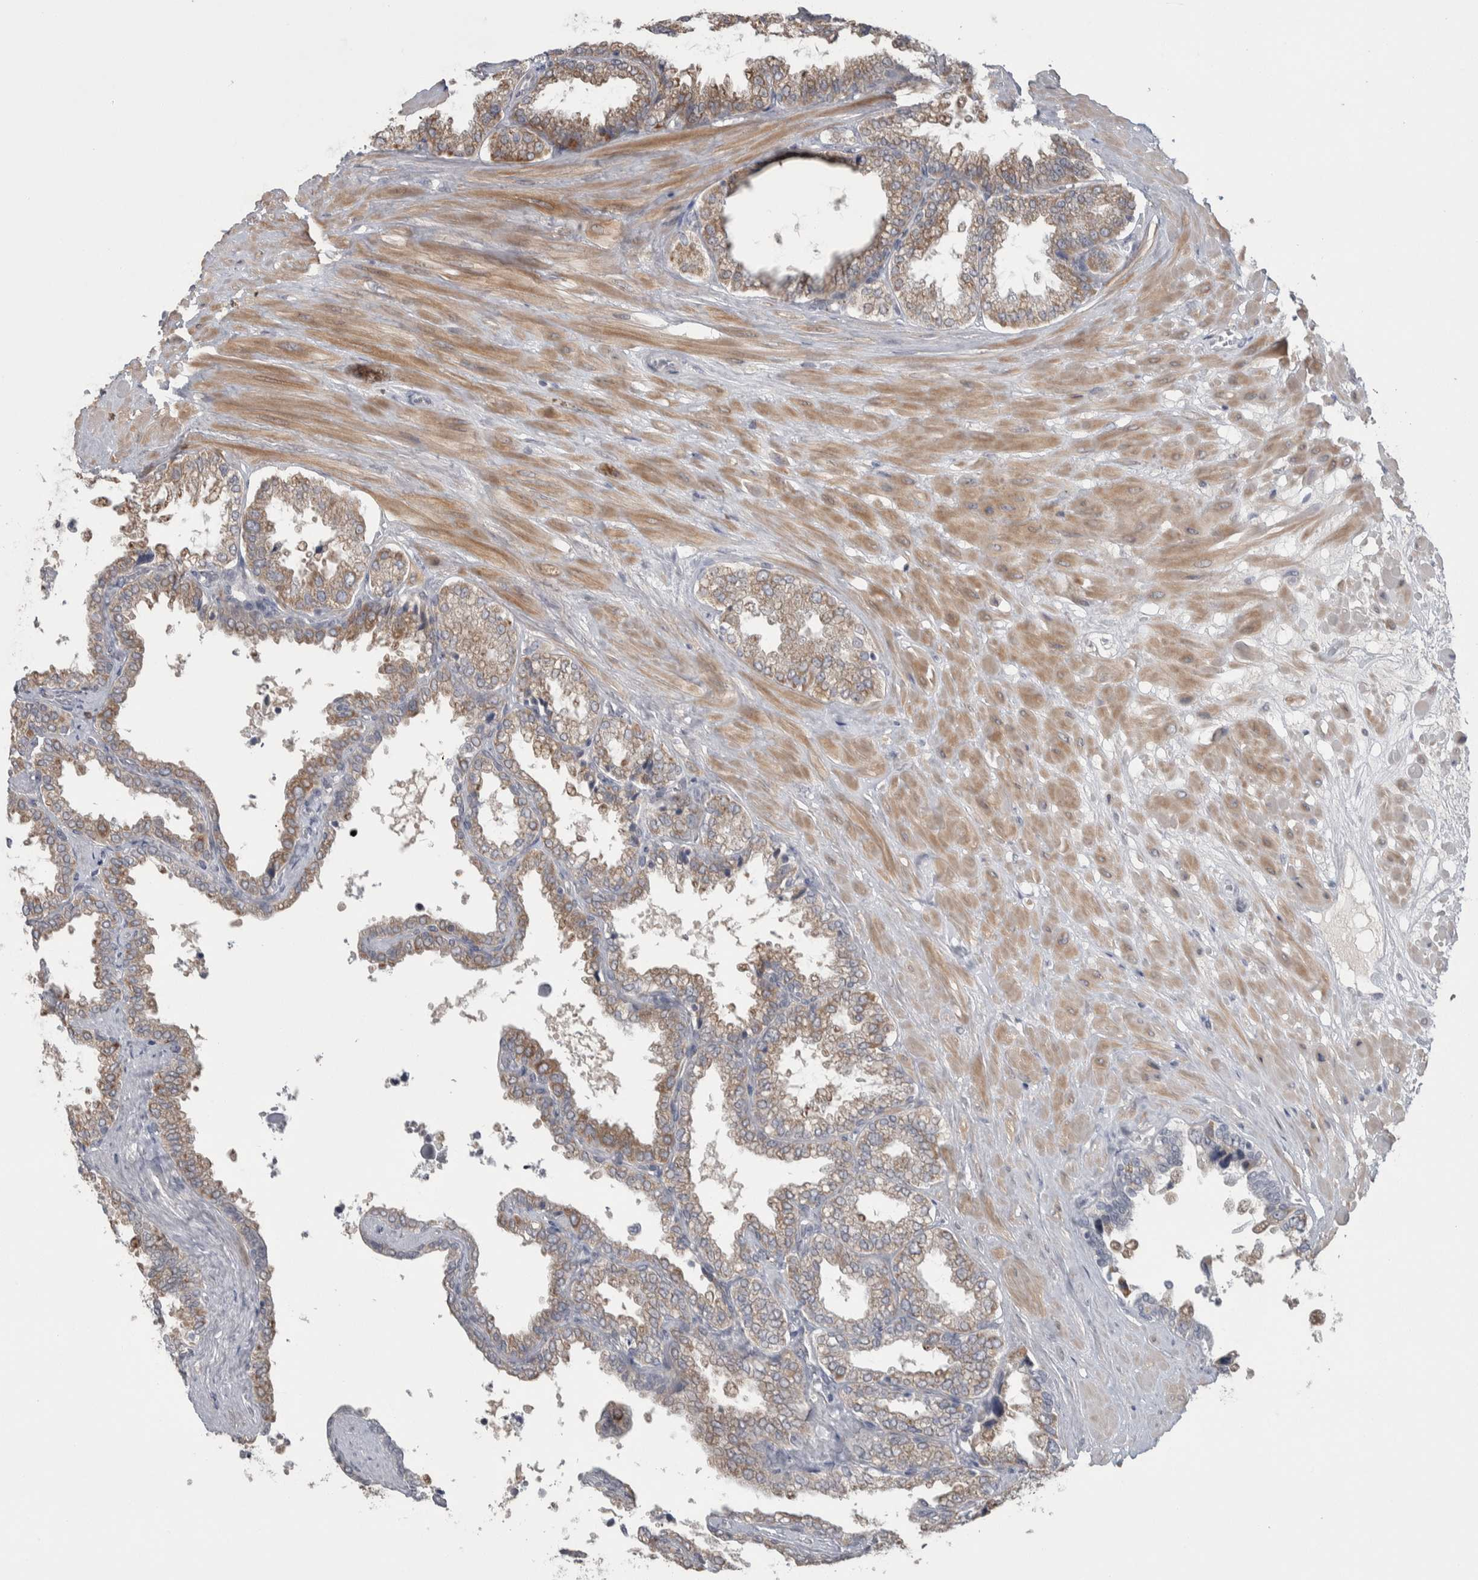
{"staining": {"intensity": "moderate", "quantity": ">75%", "location": "cytoplasmic/membranous"}, "tissue": "seminal vesicle", "cell_type": "Glandular cells", "image_type": "normal", "snomed": [{"axis": "morphology", "description": "Normal tissue, NOS"}, {"axis": "topography", "description": "Seminal veicle"}], "caption": "Brown immunohistochemical staining in normal seminal vesicle shows moderate cytoplasmic/membranous positivity in approximately >75% of glandular cells.", "gene": "CUL2", "patient": {"sex": "male", "age": 46}}